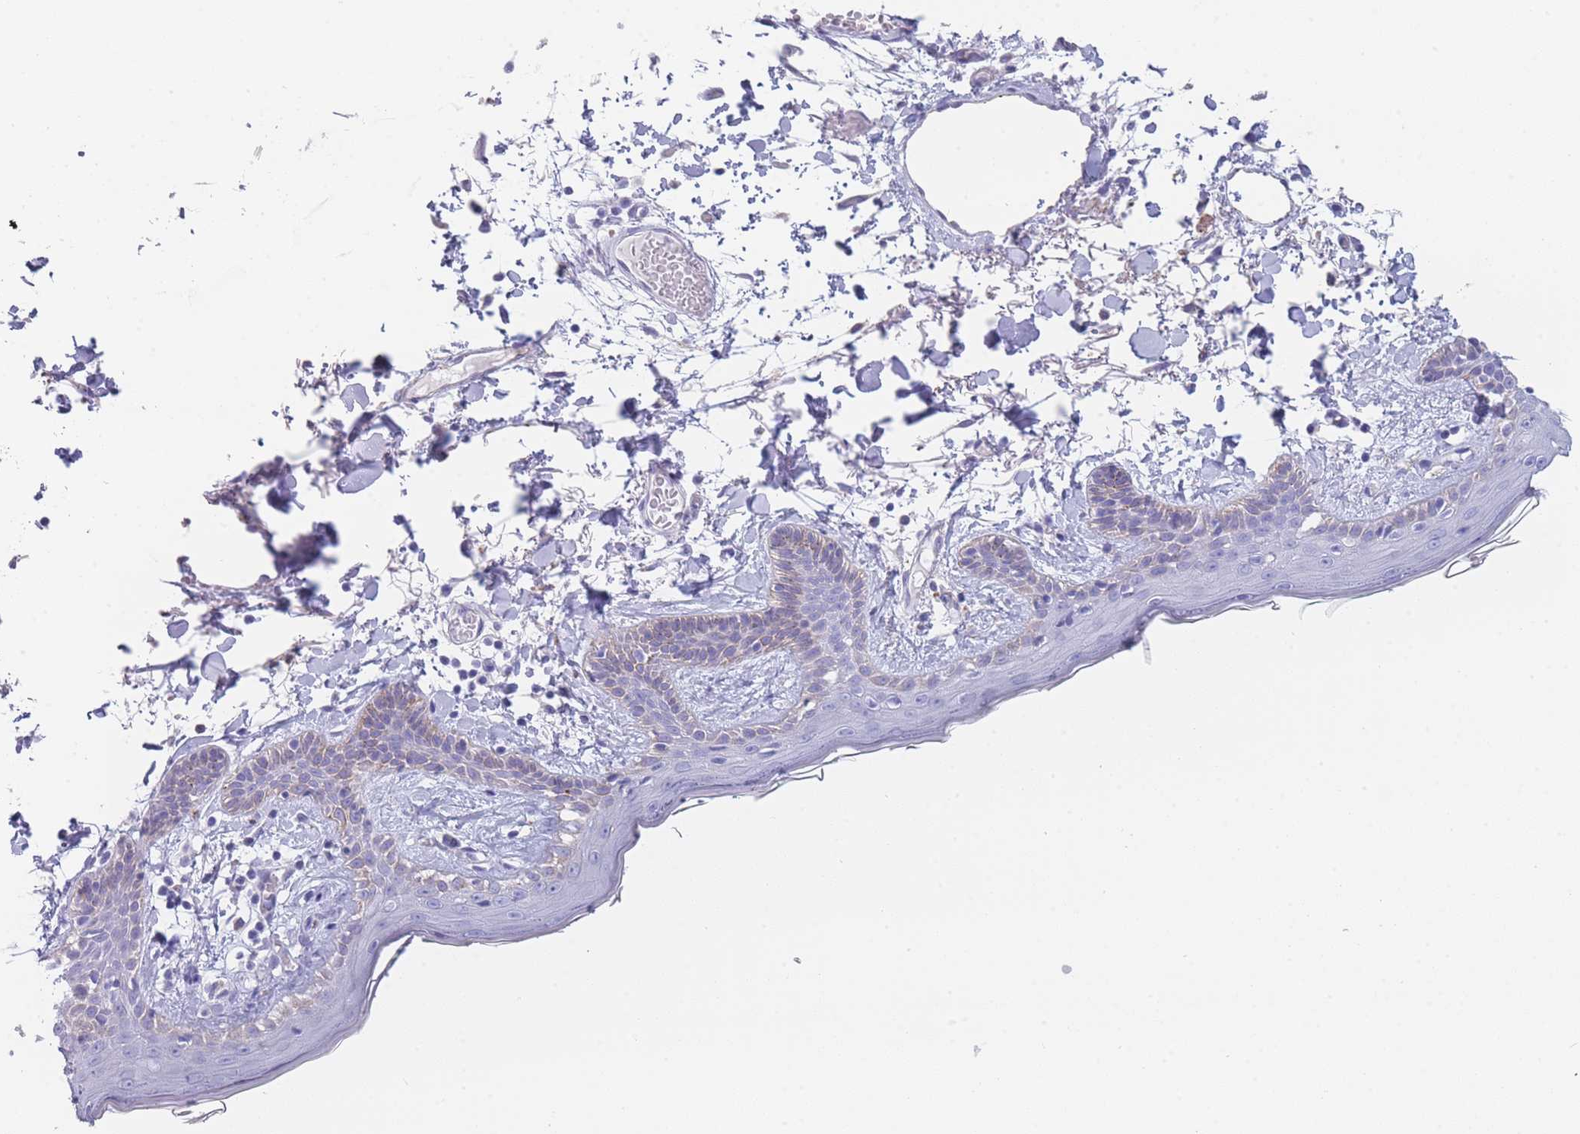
{"staining": {"intensity": "negative", "quantity": "none", "location": "none"}, "tissue": "skin", "cell_type": "Fibroblasts", "image_type": "normal", "snomed": [{"axis": "morphology", "description": "Normal tissue, NOS"}, {"axis": "topography", "description": "Skin"}], "caption": "The photomicrograph demonstrates no significant staining in fibroblasts of skin.", "gene": "GAA", "patient": {"sex": "male", "age": 79}}